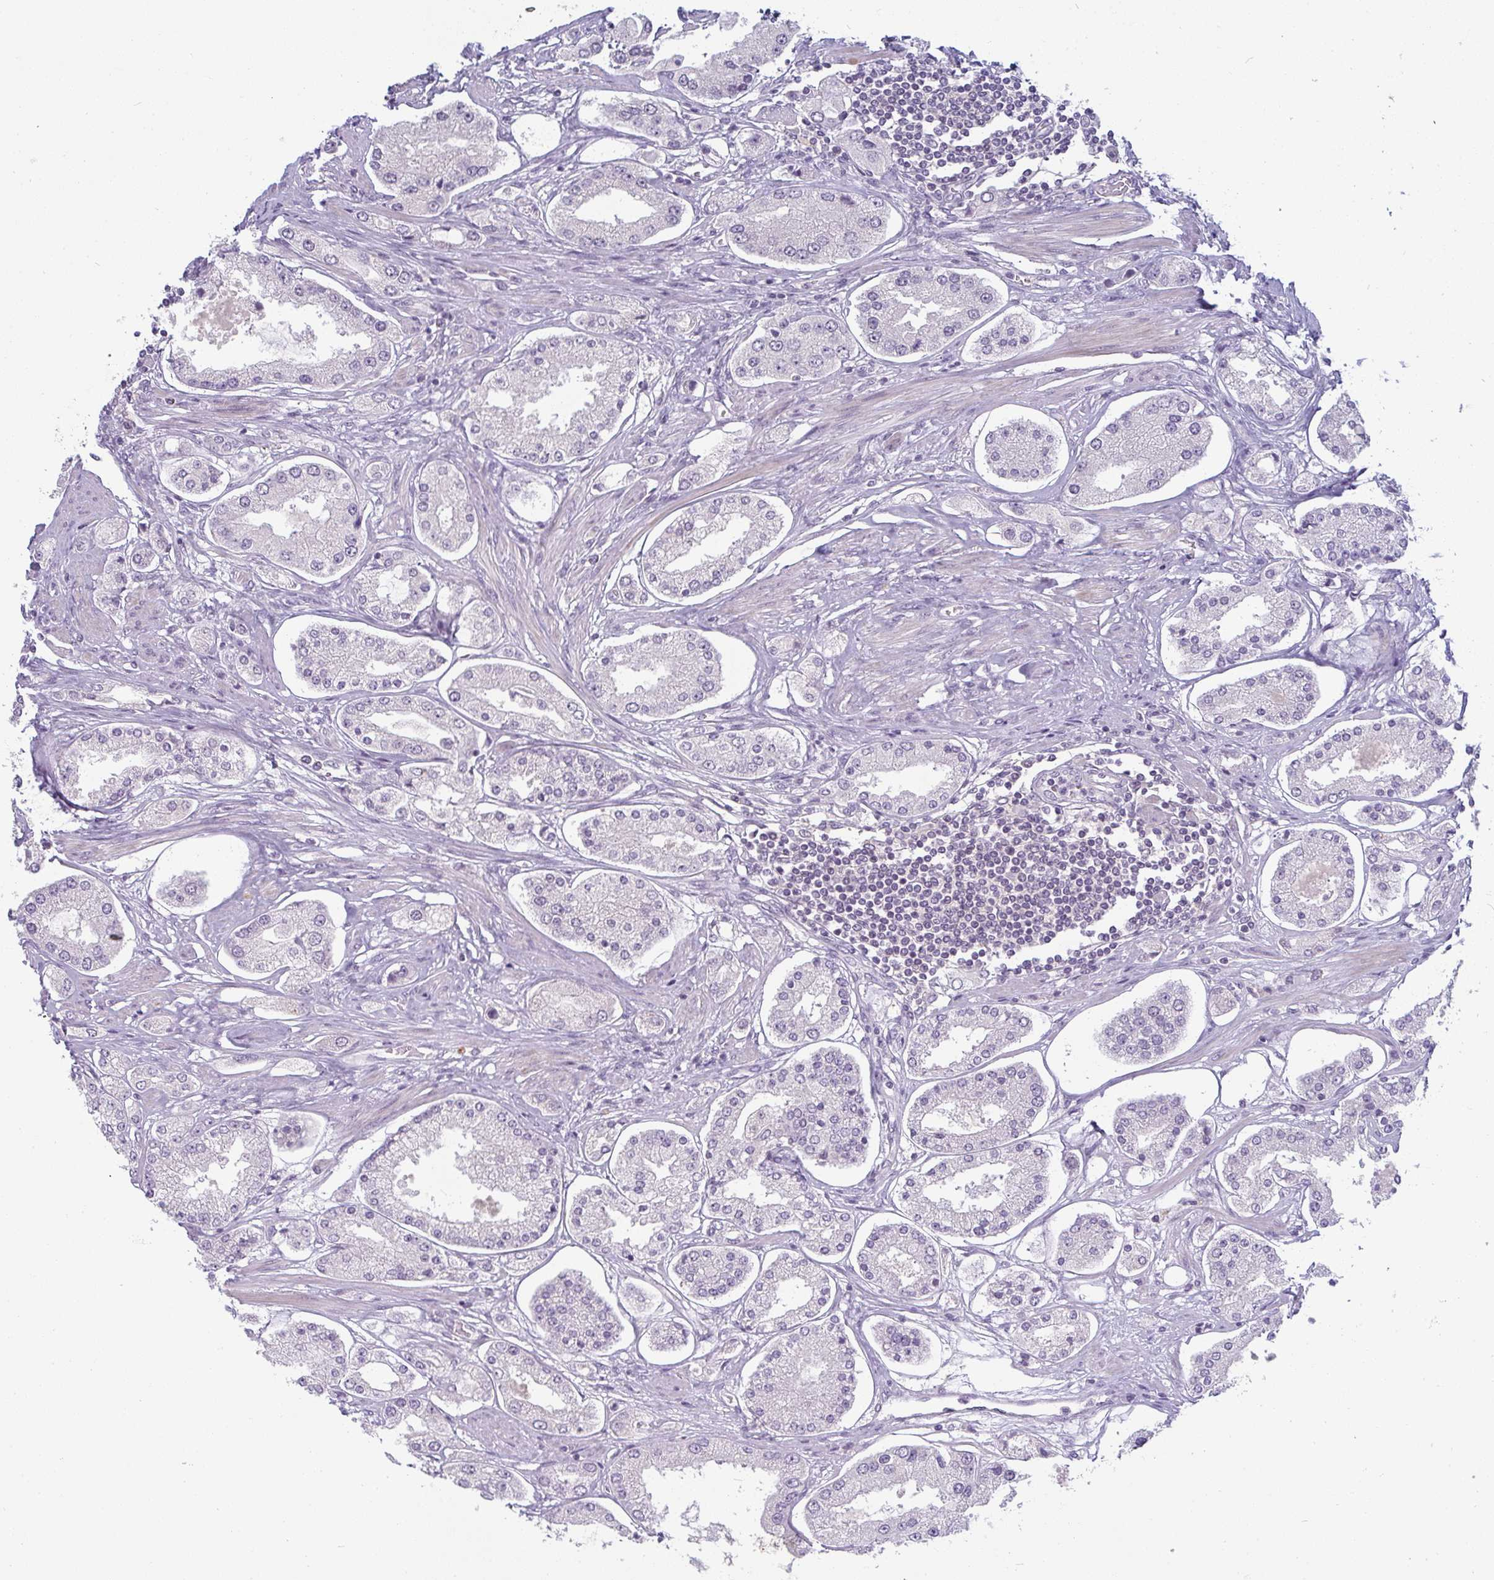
{"staining": {"intensity": "negative", "quantity": "none", "location": "none"}, "tissue": "prostate cancer", "cell_type": "Tumor cells", "image_type": "cancer", "snomed": [{"axis": "morphology", "description": "Adenocarcinoma, High grade"}, {"axis": "topography", "description": "Prostate"}], "caption": "An immunohistochemistry (IHC) micrograph of prostate cancer (high-grade adenocarcinoma) is shown. There is no staining in tumor cells of prostate cancer (high-grade adenocarcinoma).", "gene": "PPFIA4", "patient": {"sex": "male", "age": 69}}